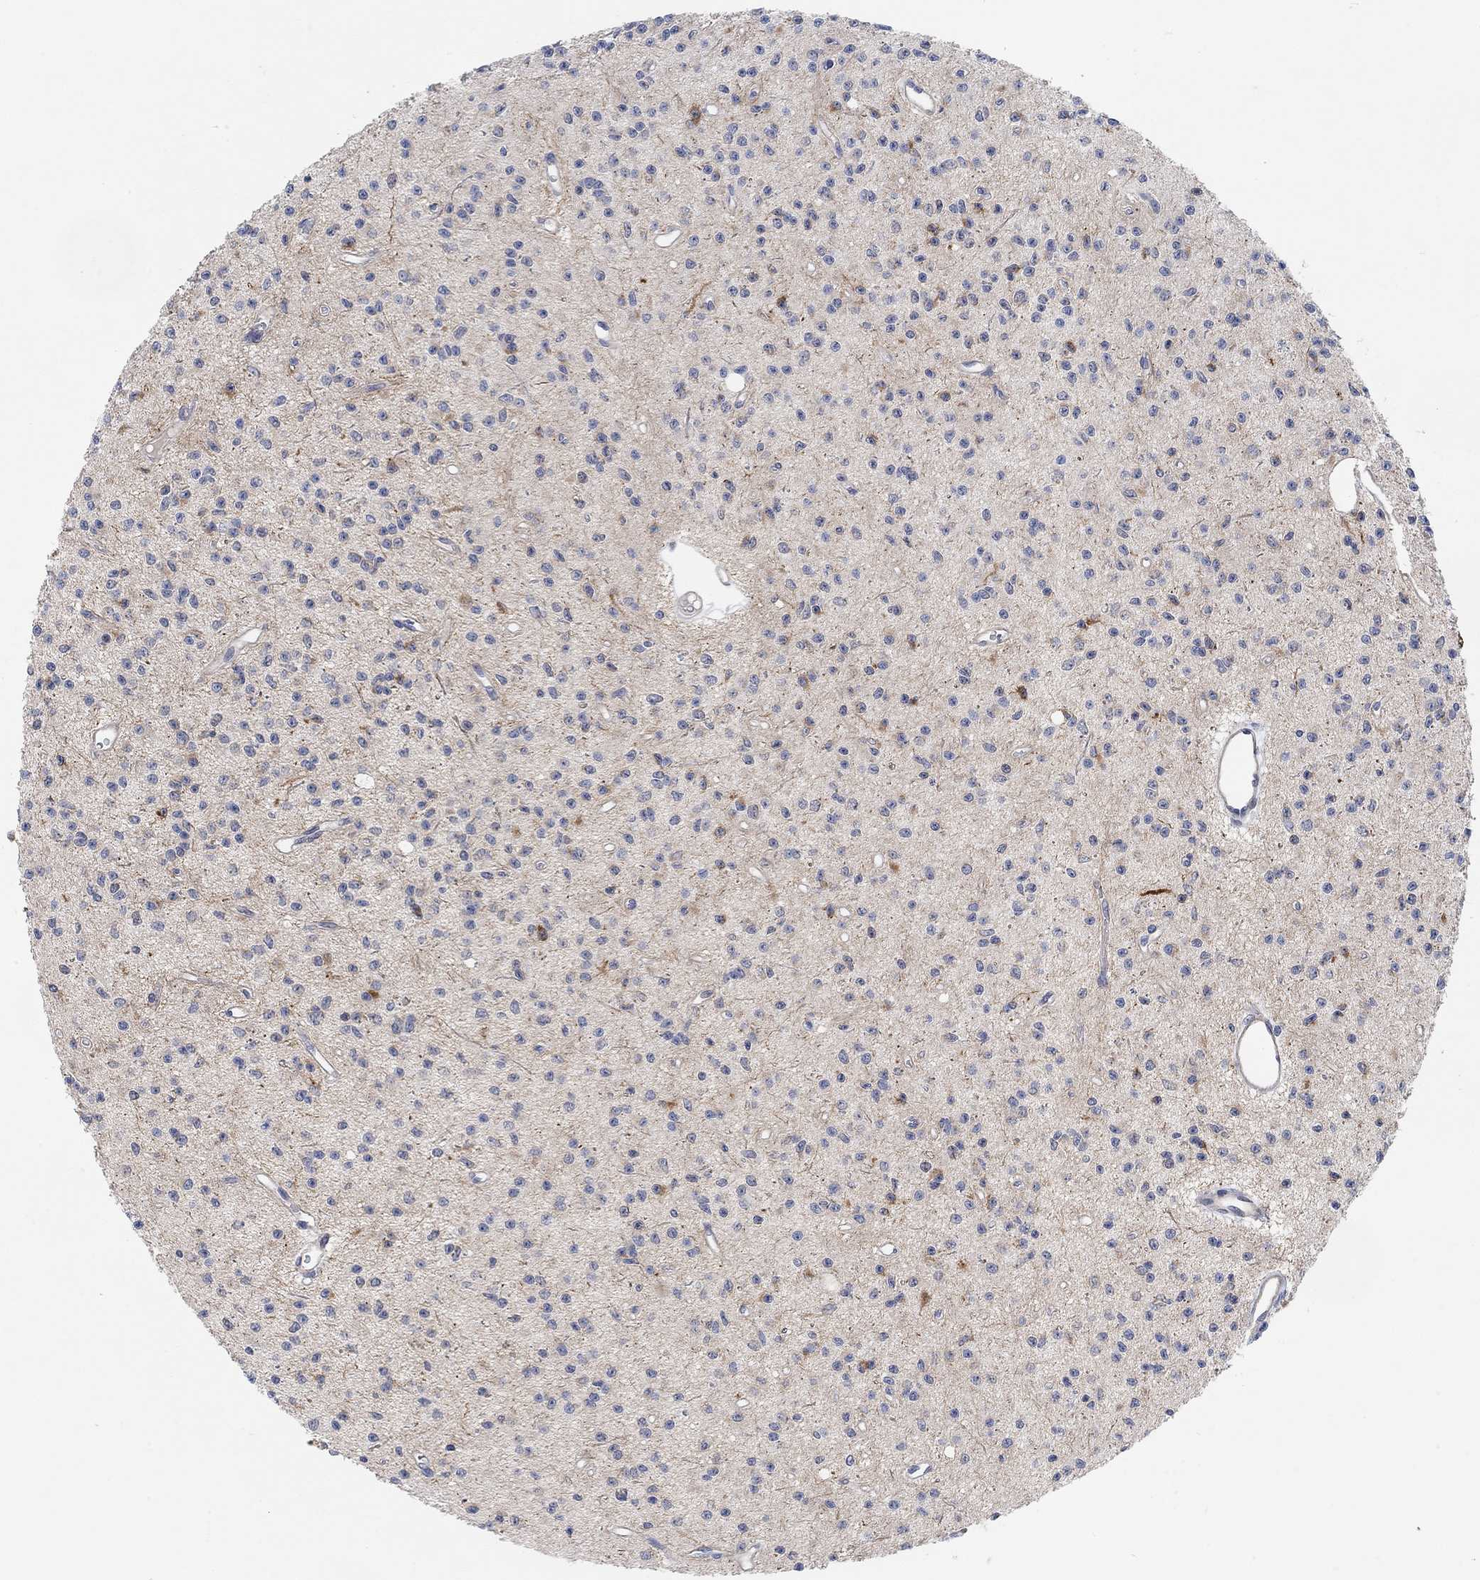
{"staining": {"intensity": "strong", "quantity": "<25%", "location": "cytoplasmic/membranous"}, "tissue": "glioma", "cell_type": "Tumor cells", "image_type": "cancer", "snomed": [{"axis": "morphology", "description": "Glioma, malignant, Low grade"}, {"axis": "topography", "description": "Brain"}], "caption": "An image showing strong cytoplasmic/membranous positivity in approximately <25% of tumor cells in malignant low-grade glioma, as visualized by brown immunohistochemical staining.", "gene": "HCRTR1", "patient": {"sex": "female", "age": 45}}